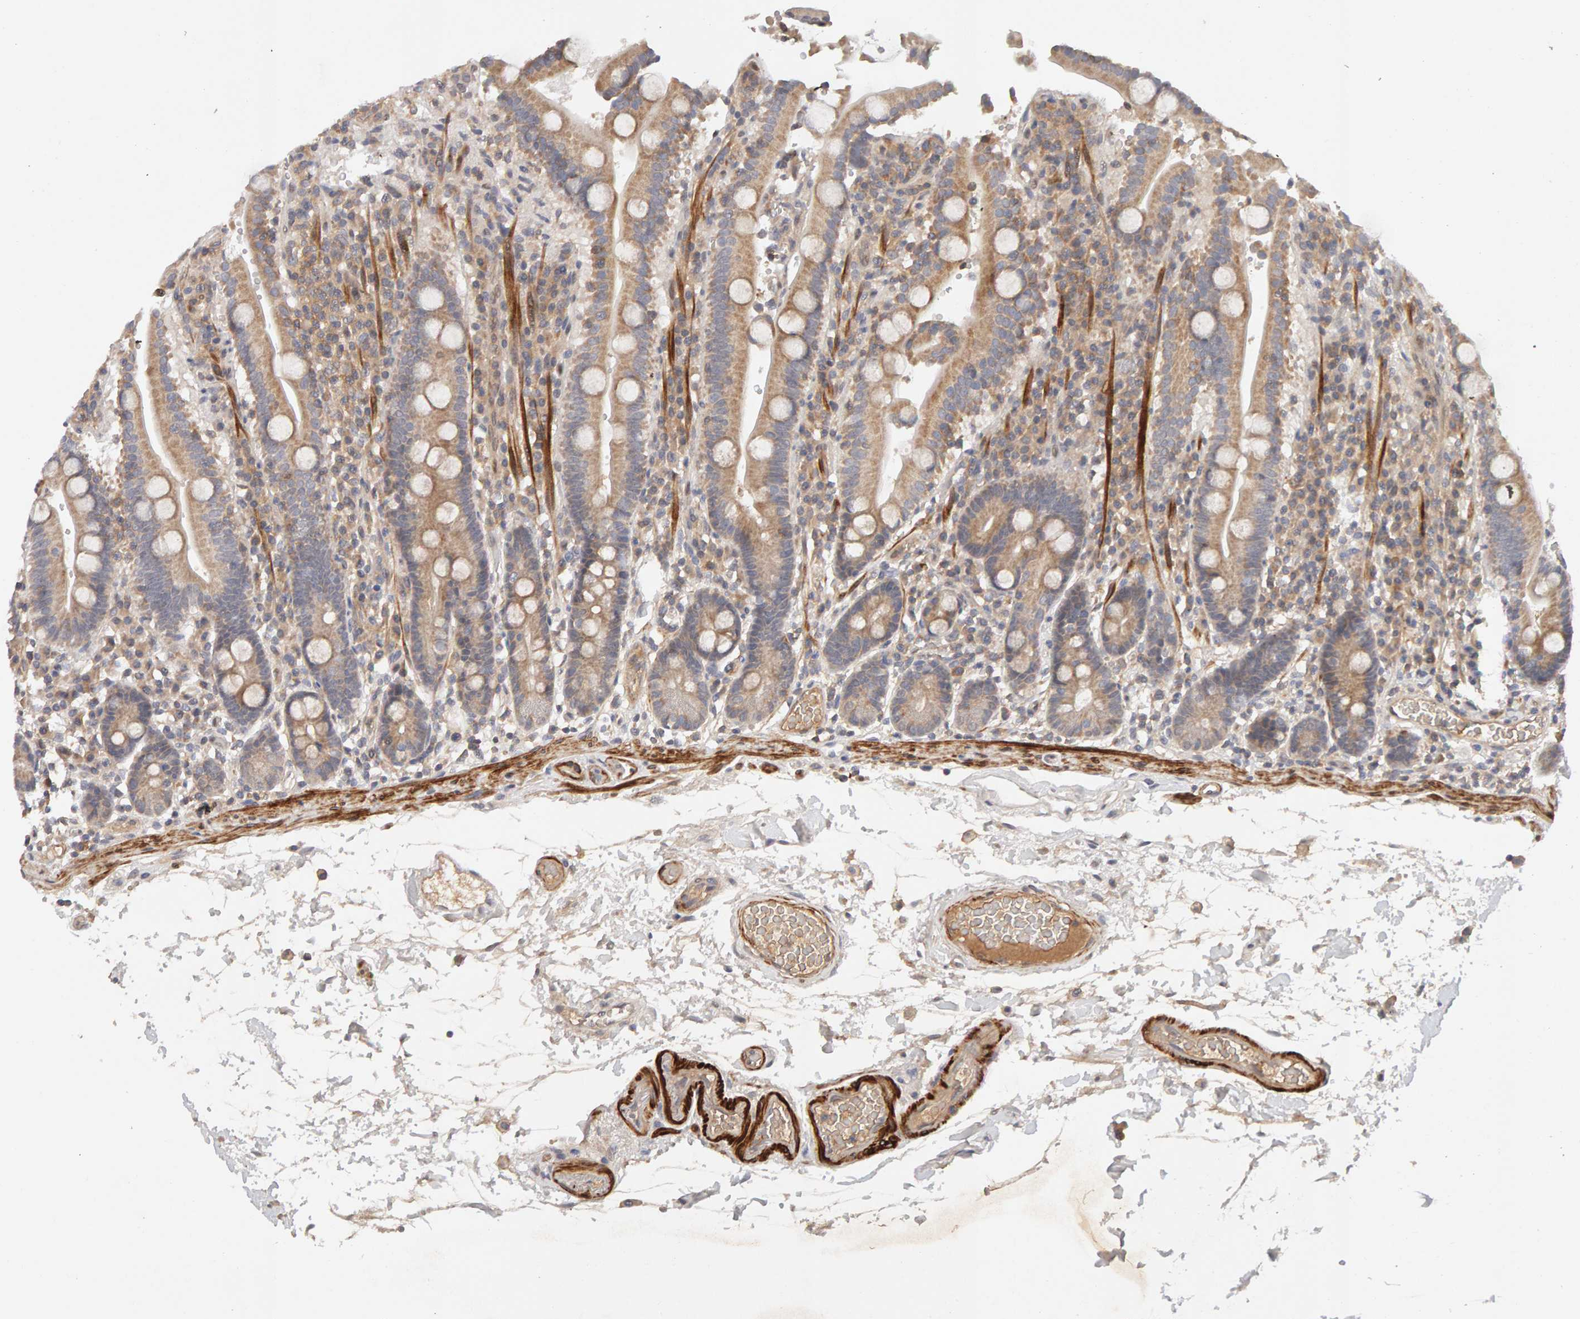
{"staining": {"intensity": "moderate", "quantity": "25%-75%", "location": "cytoplasmic/membranous"}, "tissue": "duodenum", "cell_type": "Glandular cells", "image_type": "normal", "snomed": [{"axis": "morphology", "description": "Normal tissue, NOS"}, {"axis": "topography", "description": "Small intestine, NOS"}], "caption": "About 25%-75% of glandular cells in benign human duodenum show moderate cytoplasmic/membranous protein expression as visualized by brown immunohistochemical staining.", "gene": "NUDCD1", "patient": {"sex": "female", "age": 71}}